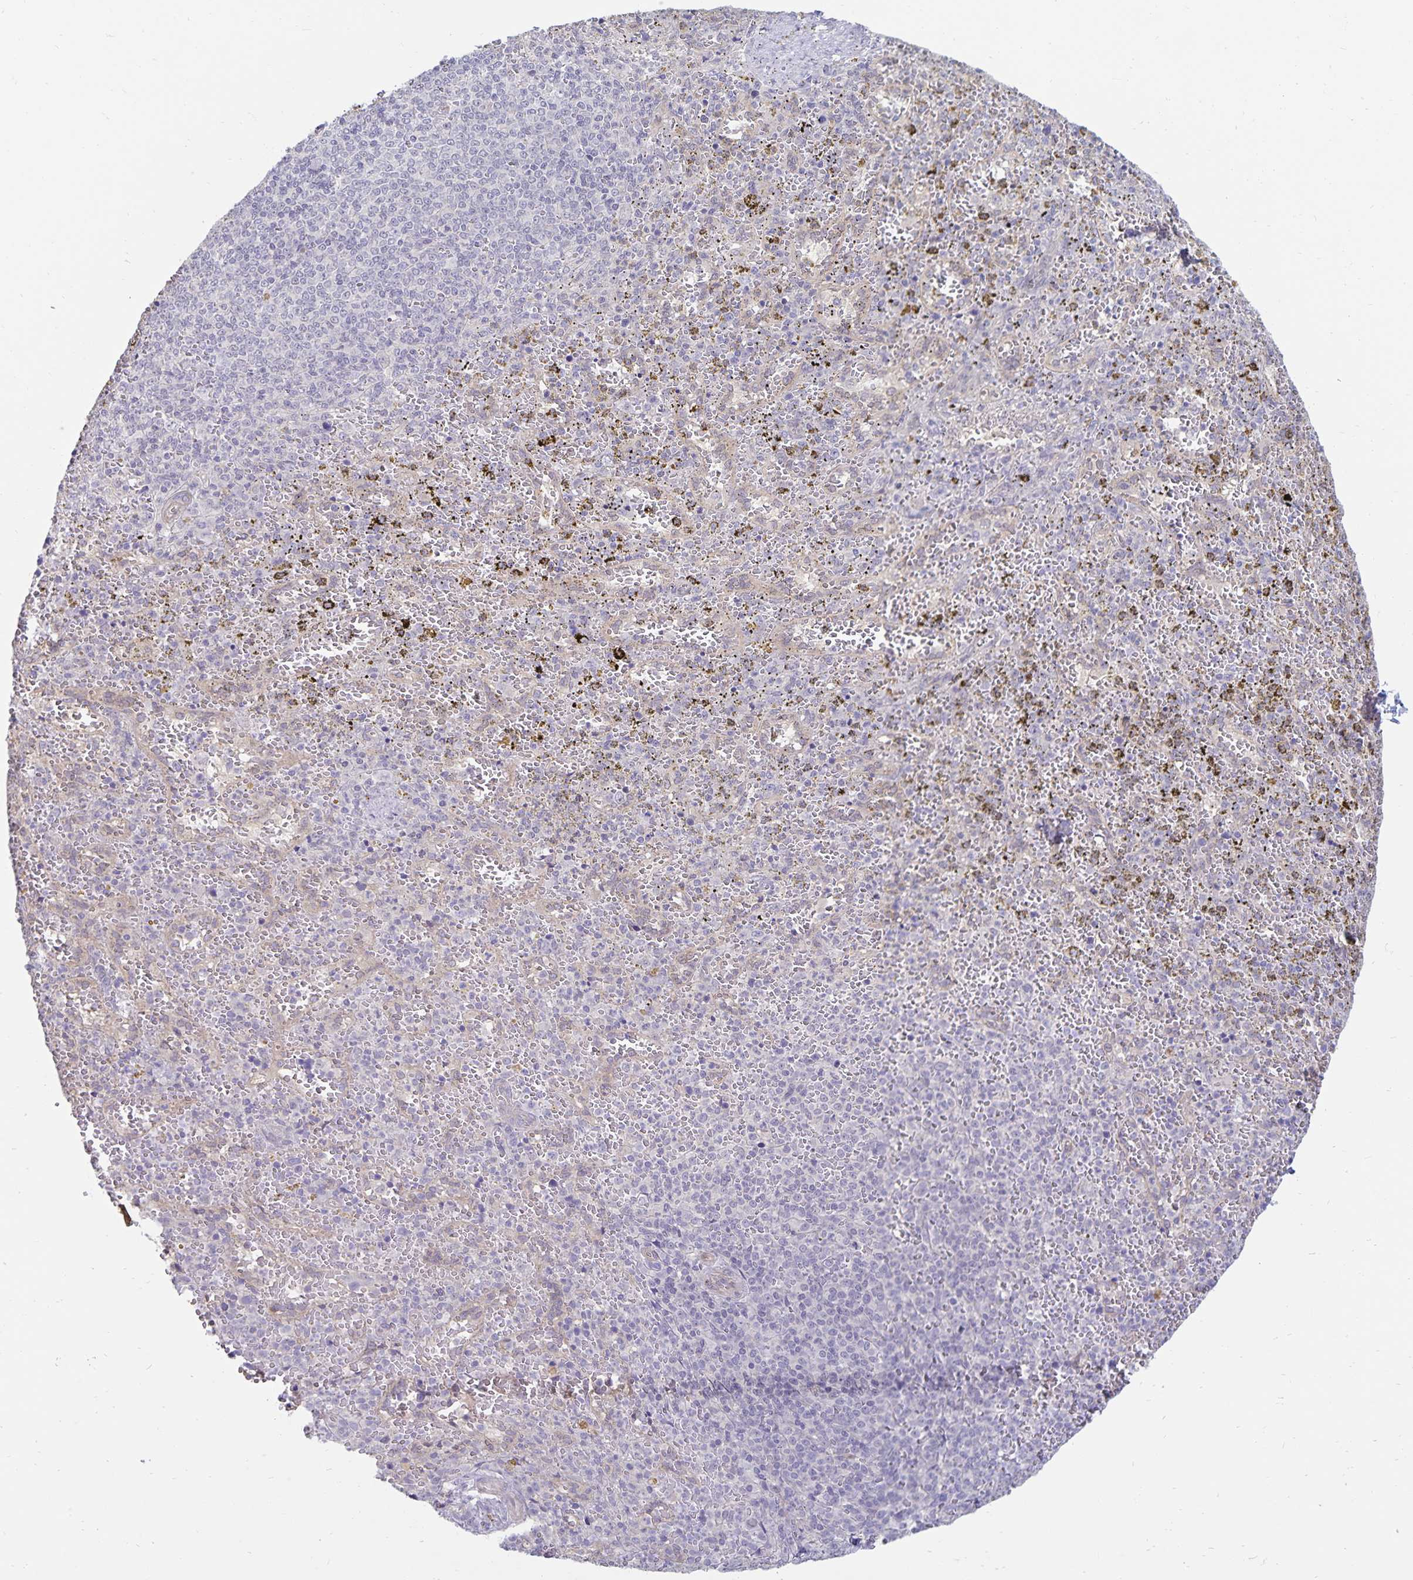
{"staining": {"intensity": "negative", "quantity": "none", "location": "none"}, "tissue": "spleen", "cell_type": "Cells in red pulp", "image_type": "normal", "snomed": [{"axis": "morphology", "description": "Normal tissue, NOS"}, {"axis": "topography", "description": "Spleen"}], "caption": "Spleen stained for a protein using immunohistochemistry demonstrates no expression cells in red pulp.", "gene": "CDKN2B", "patient": {"sex": "female", "age": 50}}